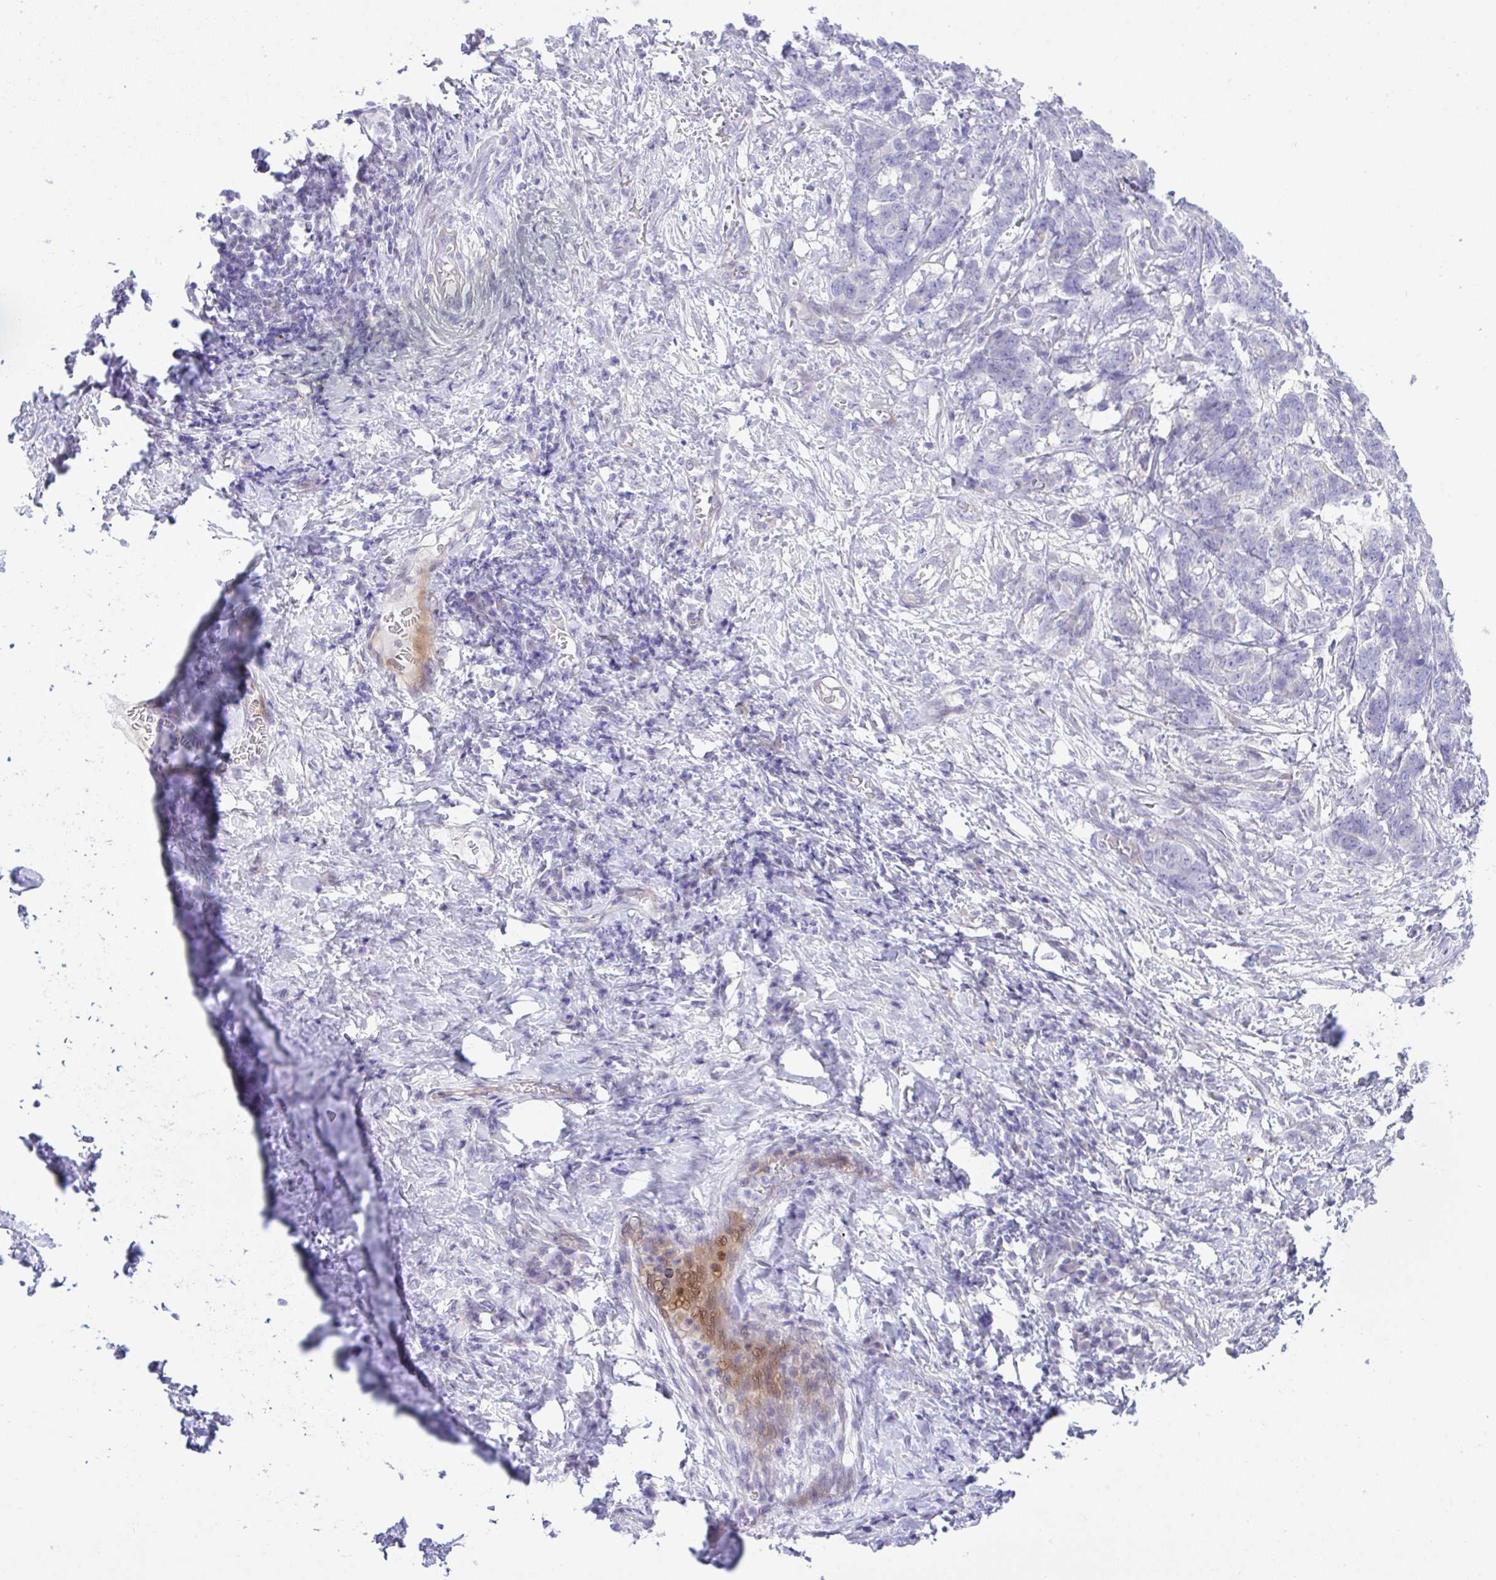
{"staining": {"intensity": "negative", "quantity": "none", "location": "none"}, "tissue": "stomach cancer", "cell_type": "Tumor cells", "image_type": "cancer", "snomed": [{"axis": "morphology", "description": "Normal tissue, NOS"}, {"axis": "morphology", "description": "Adenocarcinoma, NOS"}, {"axis": "topography", "description": "Stomach"}], "caption": "Tumor cells show no significant protein staining in adenocarcinoma (stomach).", "gene": "ZNF101", "patient": {"sex": "female", "age": 64}}